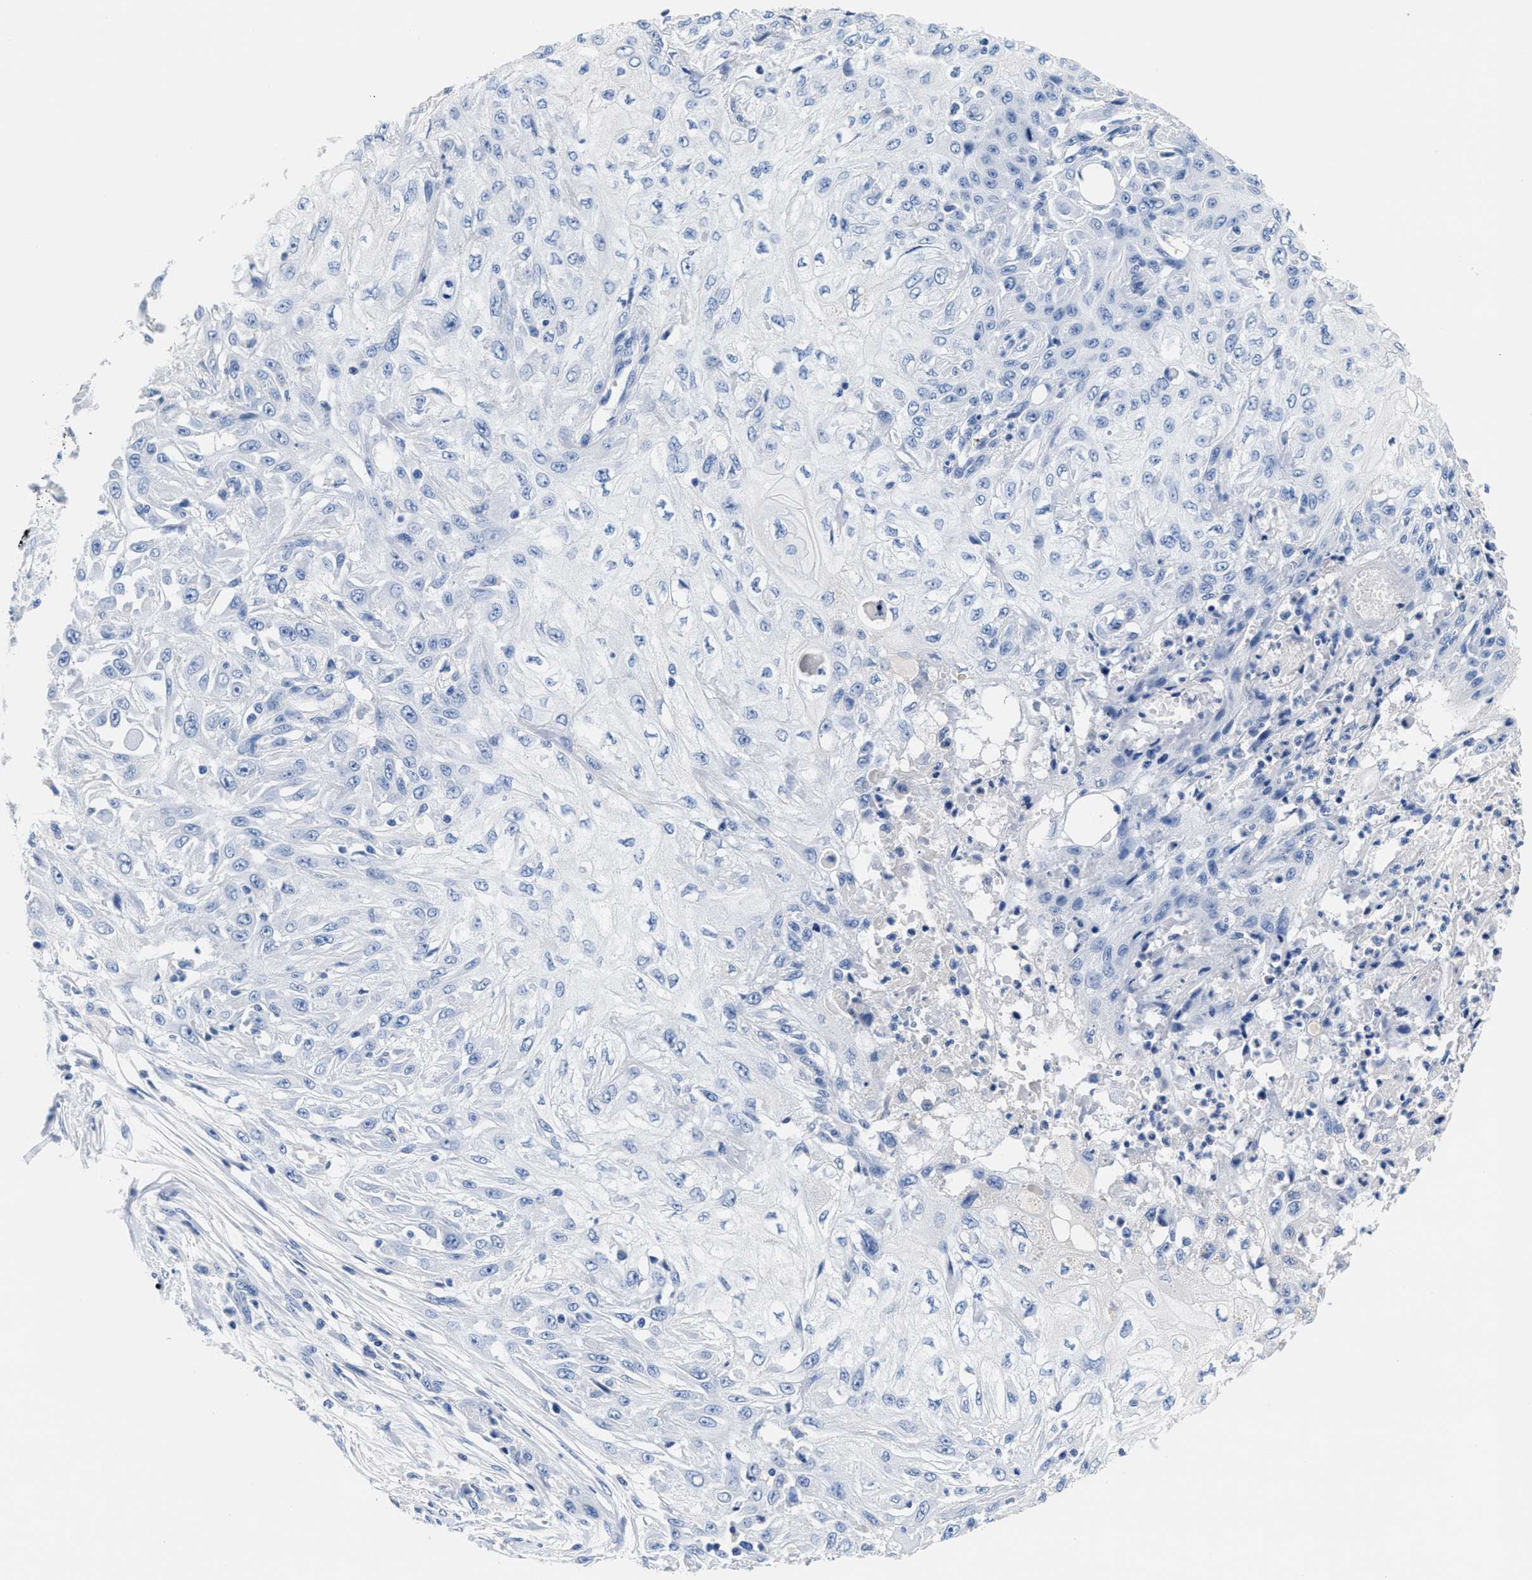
{"staining": {"intensity": "negative", "quantity": "none", "location": "none"}, "tissue": "skin cancer", "cell_type": "Tumor cells", "image_type": "cancer", "snomed": [{"axis": "morphology", "description": "Squamous cell carcinoma, NOS"}, {"axis": "morphology", "description": "Squamous cell carcinoma, metastatic, NOS"}, {"axis": "topography", "description": "Skin"}, {"axis": "topography", "description": "Lymph node"}], "caption": "Protein analysis of squamous cell carcinoma (skin) exhibits no significant positivity in tumor cells. (DAB (3,3'-diaminobenzidine) immunohistochemistry, high magnification).", "gene": "SLFN13", "patient": {"sex": "male", "age": 75}}